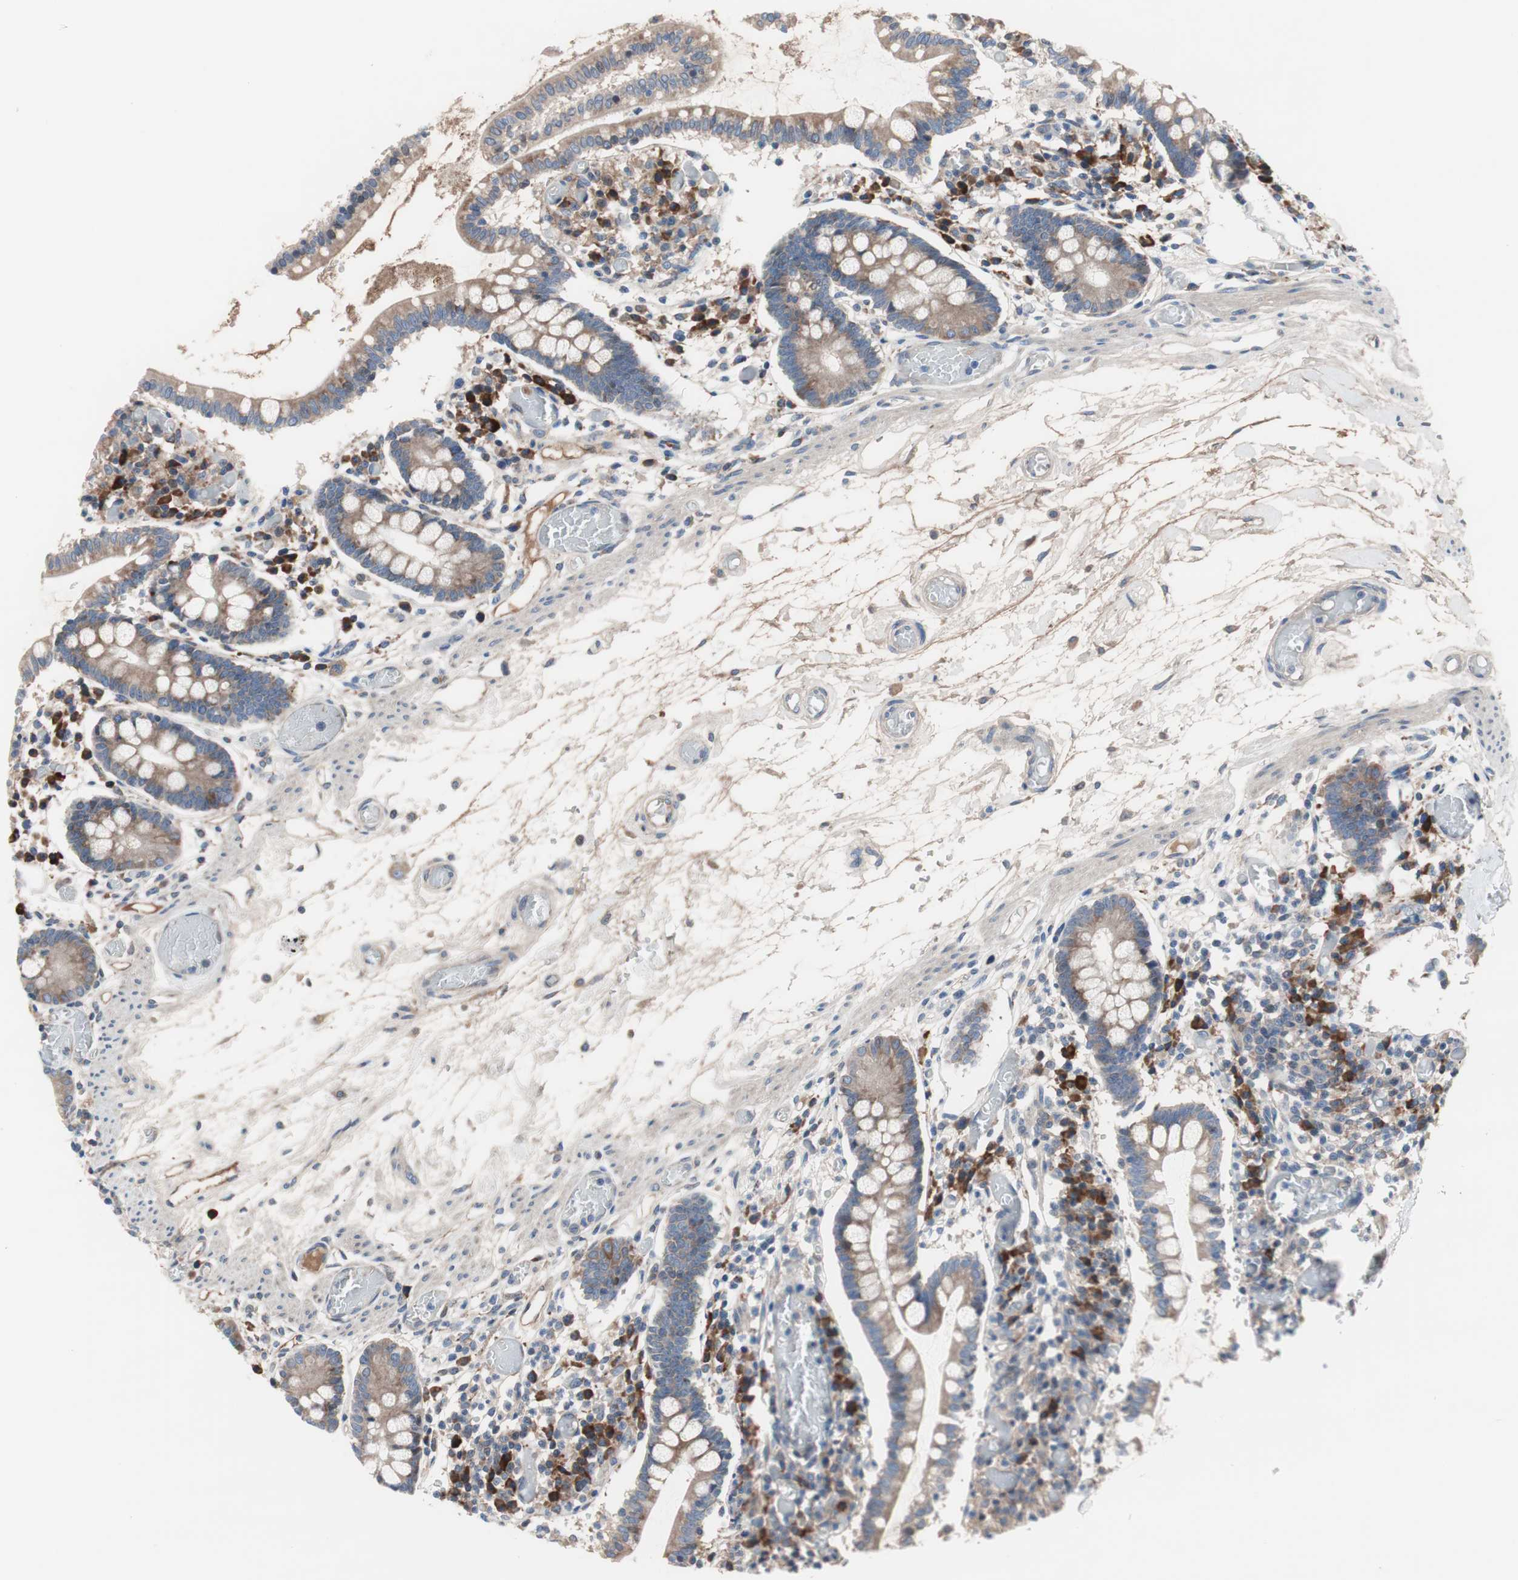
{"staining": {"intensity": "moderate", "quantity": ">75%", "location": "cytoplasmic/membranous"}, "tissue": "small intestine", "cell_type": "Glandular cells", "image_type": "normal", "snomed": [{"axis": "morphology", "description": "Normal tissue, NOS"}, {"axis": "topography", "description": "Small intestine"}], "caption": "A brown stain shows moderate cytoplasmic/membranous expression of a protein in glandular cells of unremarkable human small intestine. Immunohistochemistry stains the protein of interest in brown and the nuclei are stained blue.", "gene": "KANSL1", "patient": {"sex": "female", "age": 61}}